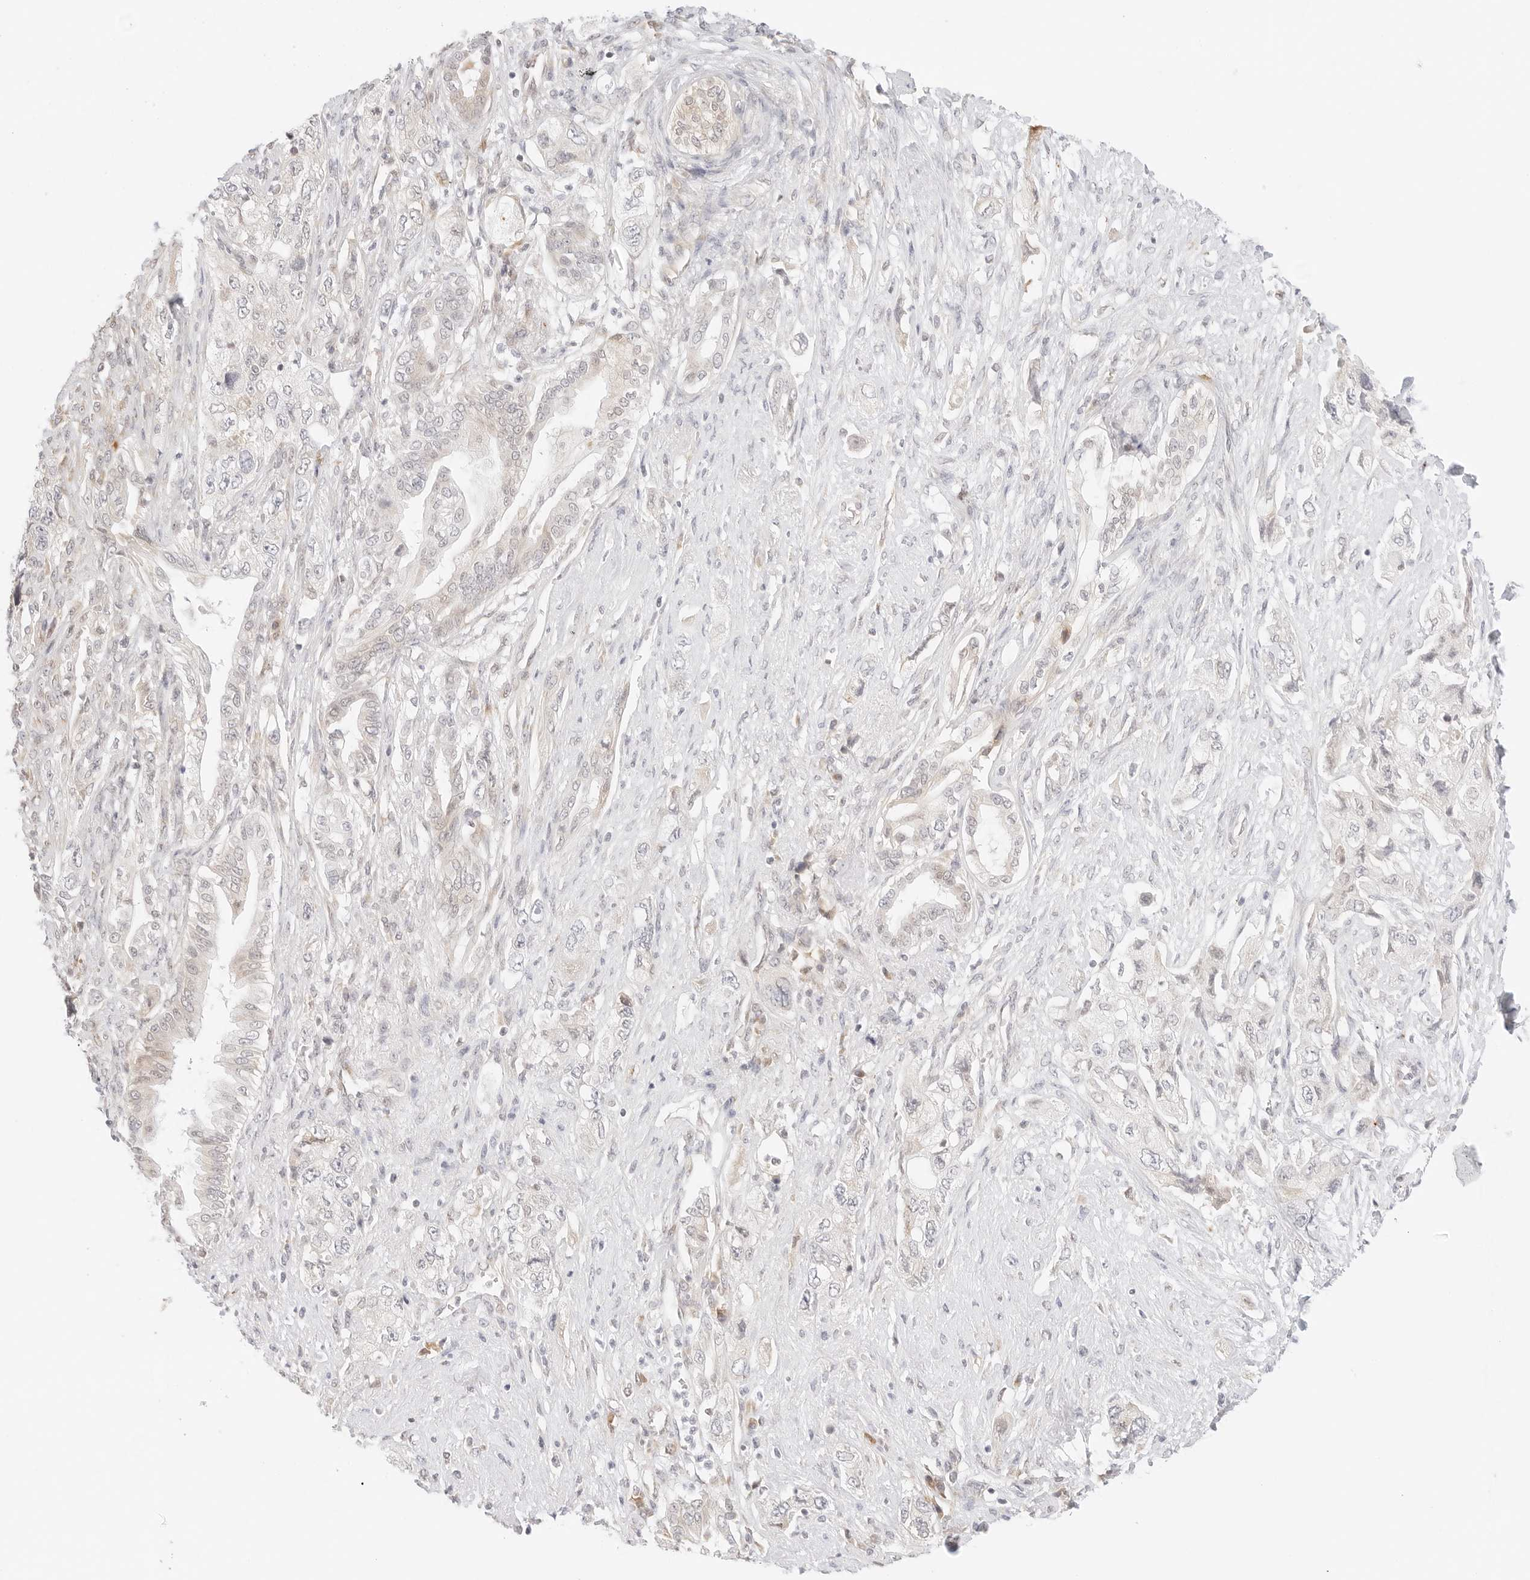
{"staining": {"intensity": "weak", "quantity": "<25%", "location": "cytoplasmic/membranous"}, "tissue": "pancreatic cancer", "cell_type": "Tumor cells", "image_type": "cancer", "snomed": [{"axis": "morphology", "description": "Adenocarcinoma, NOS"}, {"axis": "topography", "description": "Pancreas"}], "caption": "Immunohistochemistry (IHC) histopathology image of pancreatic adenocarcinoma stained for a protein (brown), which demonstrates no staining in tumor cells.", "gene": "ERO1B", "patient": {"sex": "female", "age": 73}}